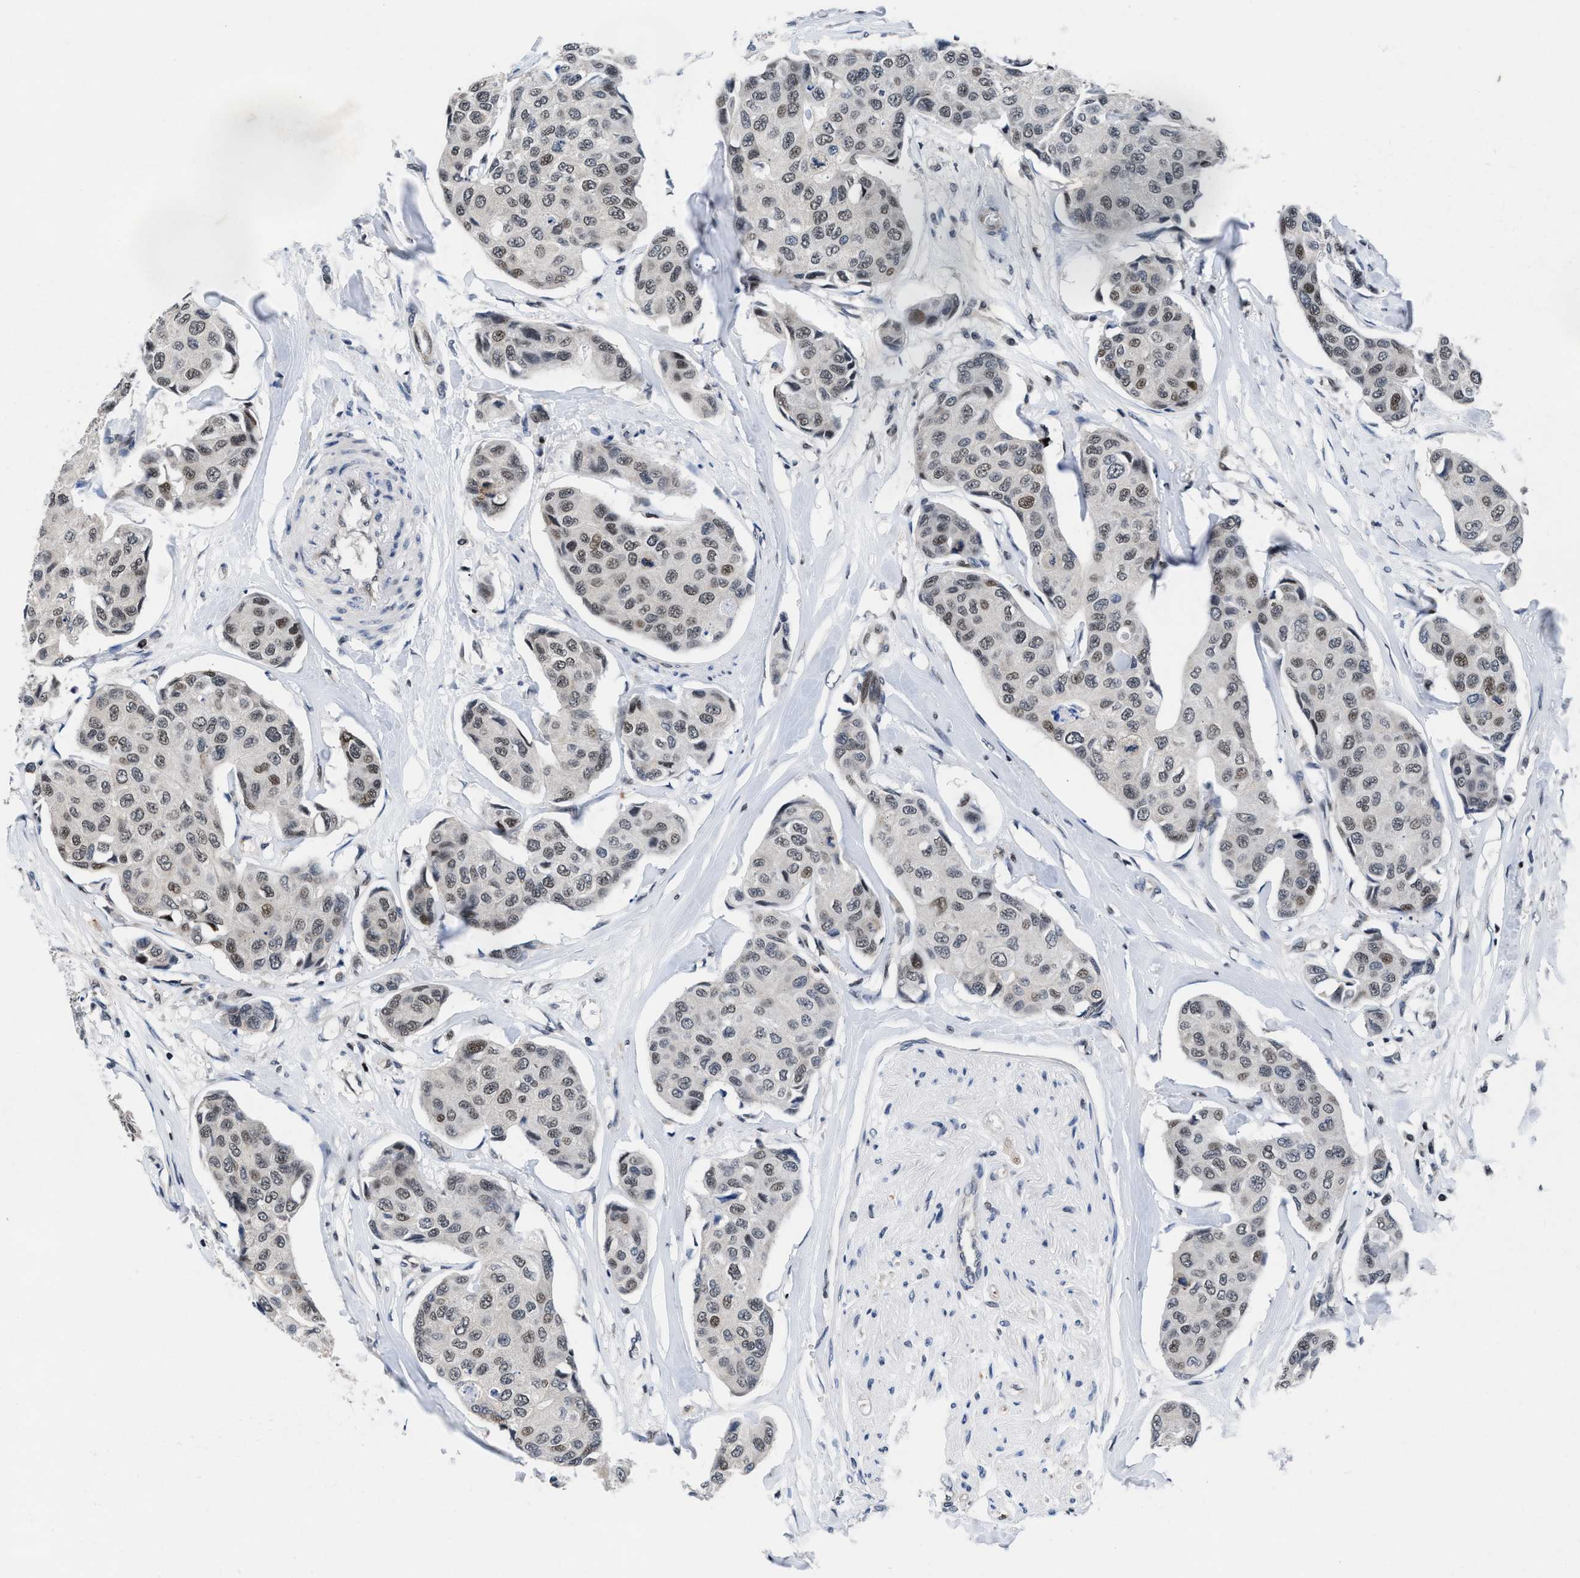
{"staining": {"intensity": "weak", "quantity": "25%-75%", "location": "nuclear"}, "tissue": "breast cancer", "cell_type": "Tumor cells", "image_type": "cancer", "snomed": [{"axis": "morphology", "description": "Duct carcinoma"}, {"axis": "topography", "description": "Breast"}], "caption": "A brown stain highlights weak nuclear staining of a protein in human breast cancer tumor cells.", "gene": "WDR81", "patient": {"sex": "female", "age": 80}}